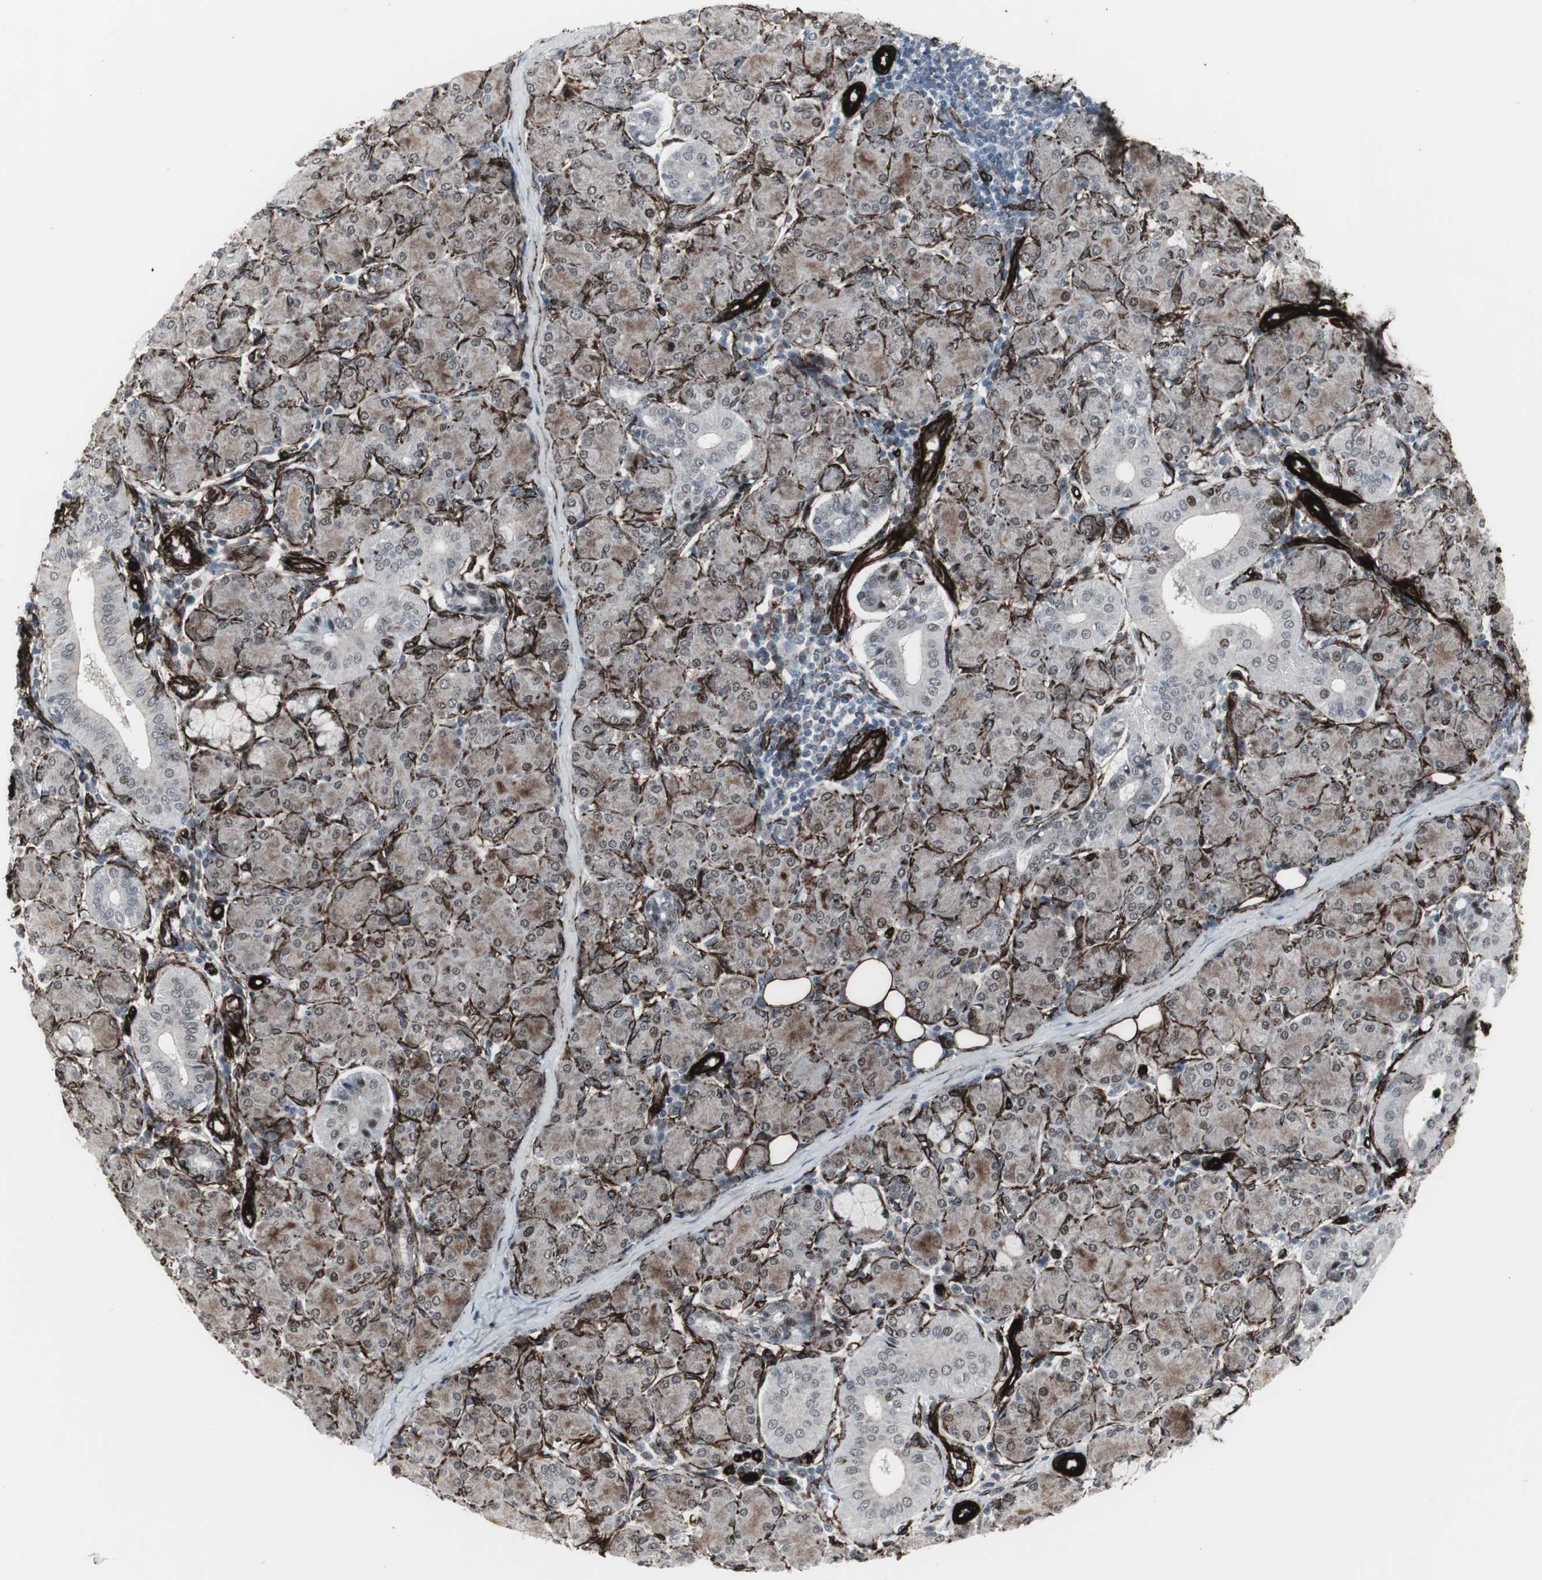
{"staining": {"intensity": "moderate", "quantity": "25%-75%", "location": "cytoplasmic/membranous,nuclear"}, "tissue": "salivary gland", "cell_type": "Glandular cells", "image_type": "normal", "snomed": [{"axis": "morphology", "description": "Normal tissue, NOS"}, {"axis": "morphology", "description": "Inflammation, NOS"}, {"axis": "topography", "description": "Lymph node"}, {"axis": "topography", "description": "Salivary gland"}], "caption": "Immunohistochemical staining of unremarkable salivary gland displays medium levels of moderate cytoplasmic/membranous,nuclear staining in about 25%-75% of glandular cells.", "gene": "PDGFA", "patient": {"sex": "male", "age": 3}}